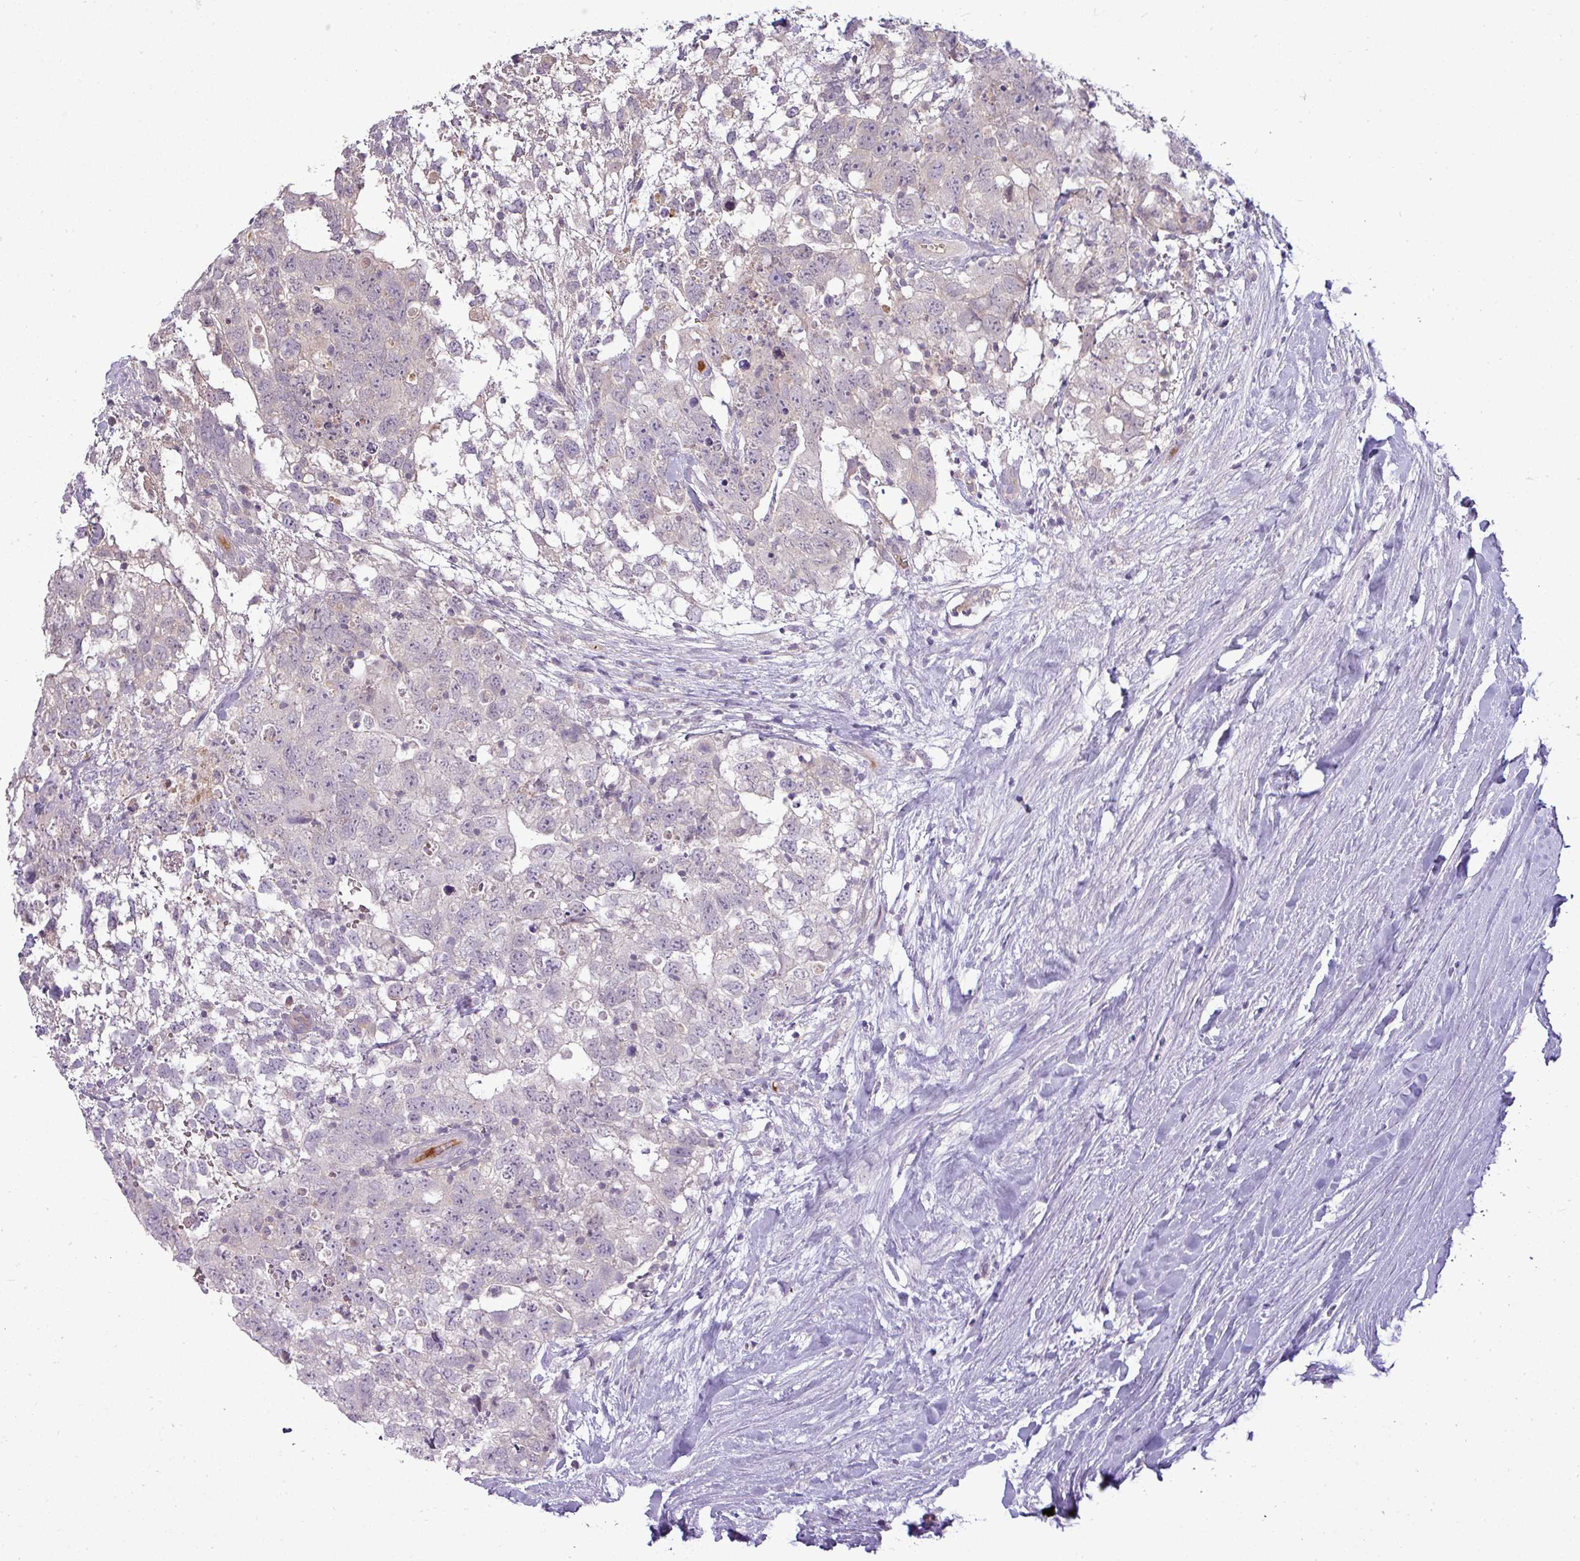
{"staining": {"intensity": "negative", "quantity": "none", "location": "none"}, "tissue": "testis cancer", "cell_type": "Tumor cells", "image_type": "cancer", "snomed": [{"axis": "morphology", "description": "Seminoma, NOS"}, {"axis": "morphology", "description": "Carcinoma, Embryonal, NOS"}, {"axis": "topography", "description": "Testis"}], "caption": "IHC of human testis cancer (seminoma) exhibits no expression in tumor cells.", "gene": "APOM", "patient": {"sex": "male", "age": 29}}